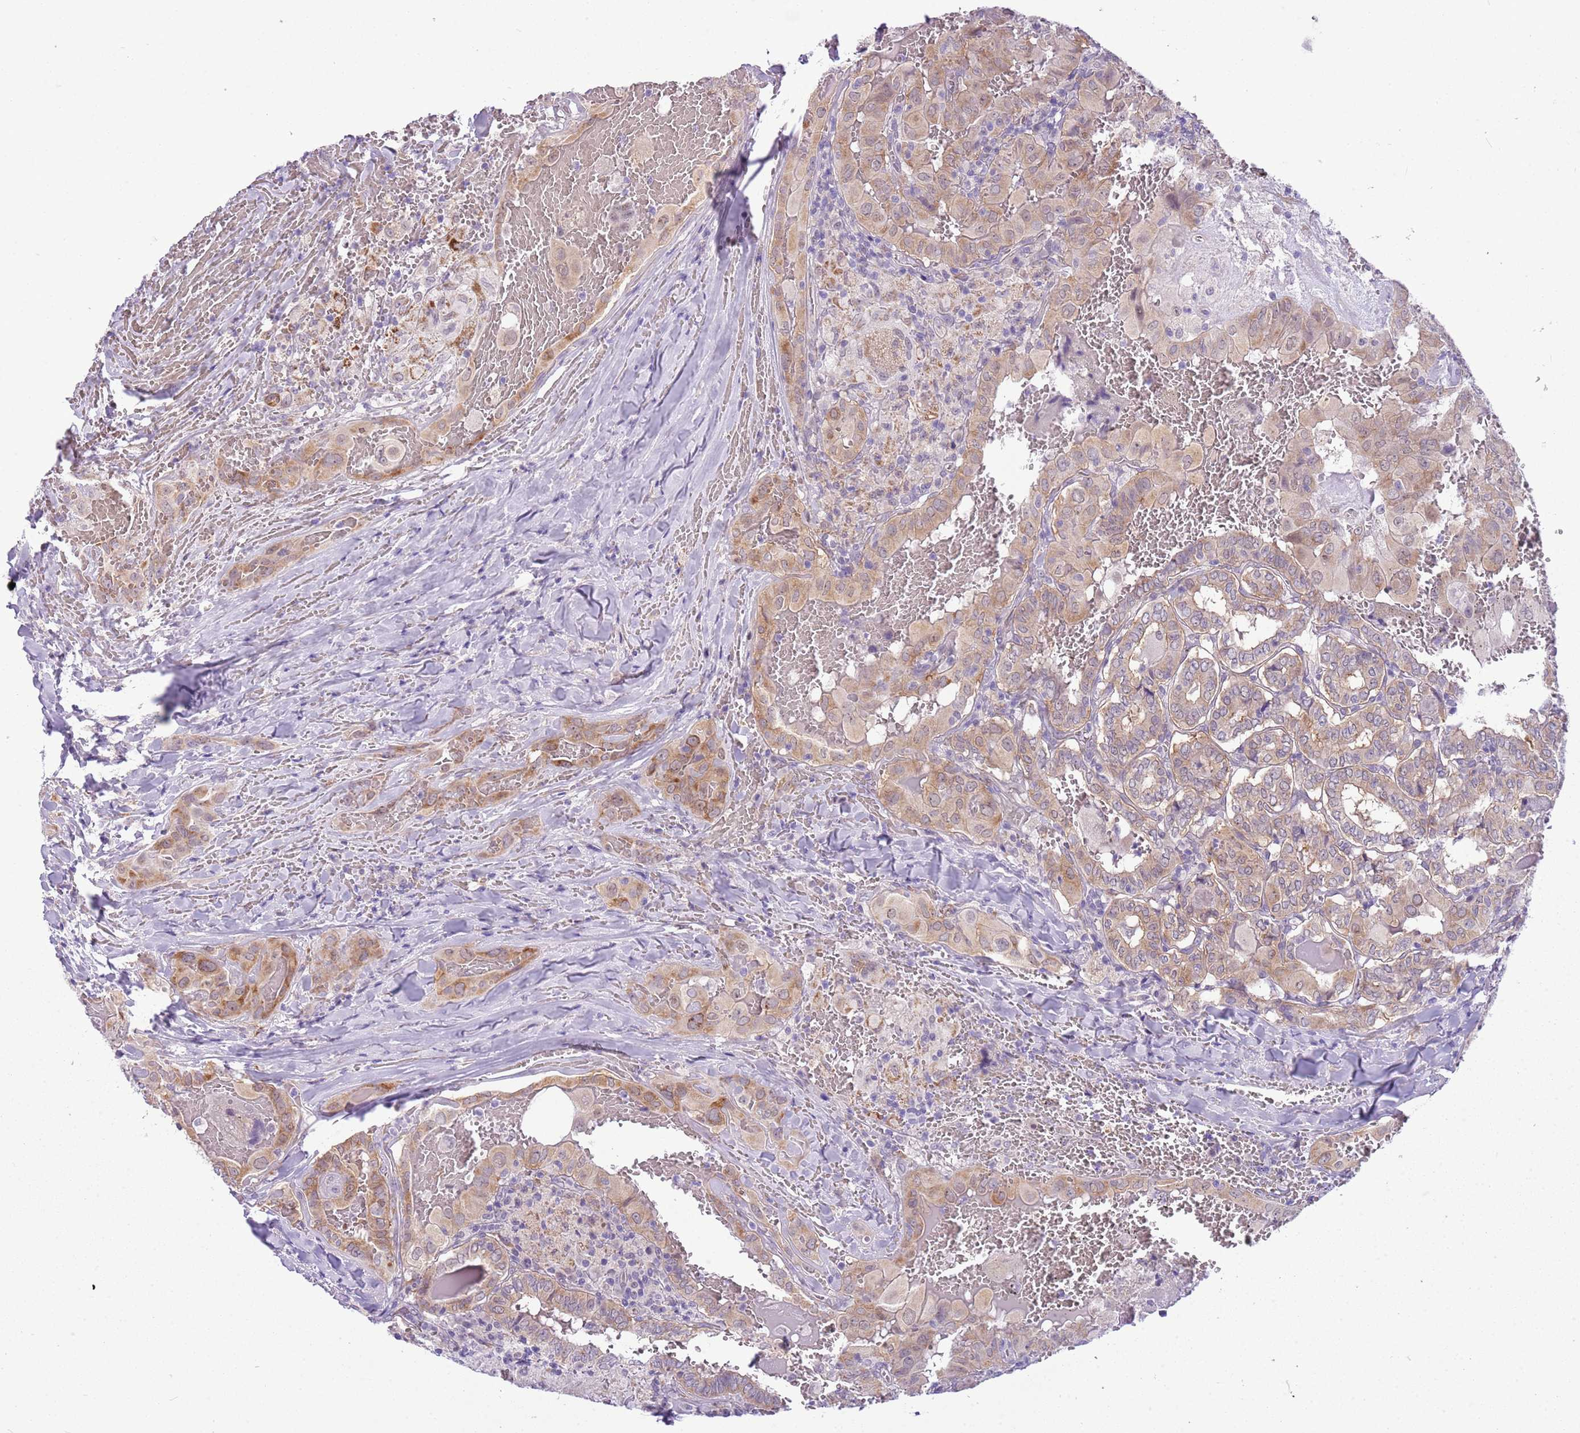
{"staining": {"intensity": "moderate", "quantity": "25%-75%", "location": "cytoplasmic/membranous"}, "tissue": "thyroid cancer", "cell_type": "Tumor cells", "image_type": "cancer", "snomed": [{"axis": "morphology", "description": "Papillary adenocarcinoma, NOS"}, {"axis": "topography", "description": "Thyroid gland"}], "caption": "Human thyroid papillary adenocarcinoma stained with a brown dye demonstrates moderate cytoplasmic/membranous positive staining in approximately 25%-75% of tumor cells.", "gene": "FAM120C", "patient": {"sex": "female", "age": 72}}